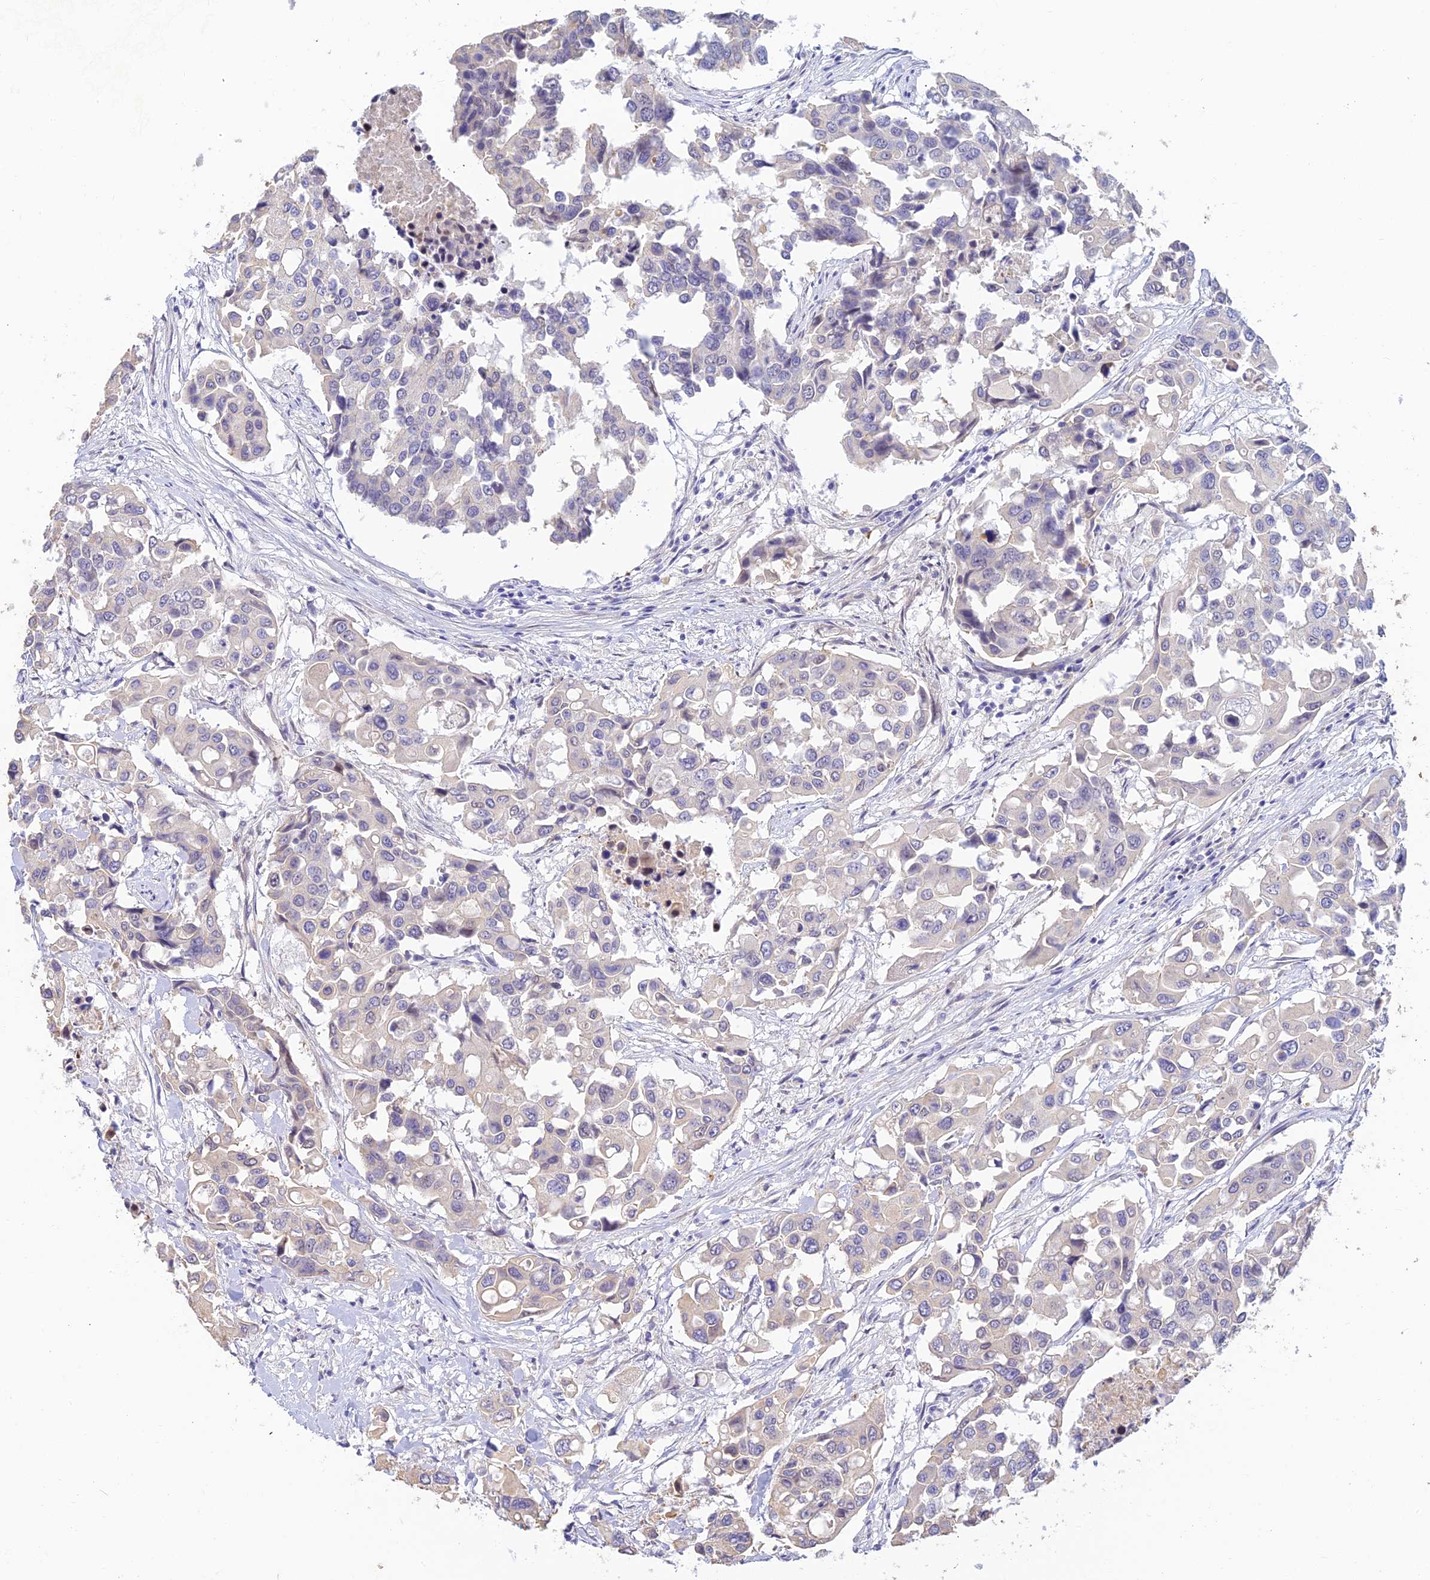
{"staining": {"intensity": "negative", "quantity": "none", "location": "none"}, "tissue": "colorectal cancer", "cell_type": "Tumor cells", "image_type": "cancer", "snomed": [{"axis": "morphology", "description": "Adenocarcinoma, NOS"}, {"axis": "topography", "description": "Colon"}], "caption": "Immunohistochemistry (IHC) of colorectal cancer (adenocarcinoma) demonstrates no positivity in tumor cells.", "gene": "INTS13", "patient": {"sex": "male", "age": 77}}